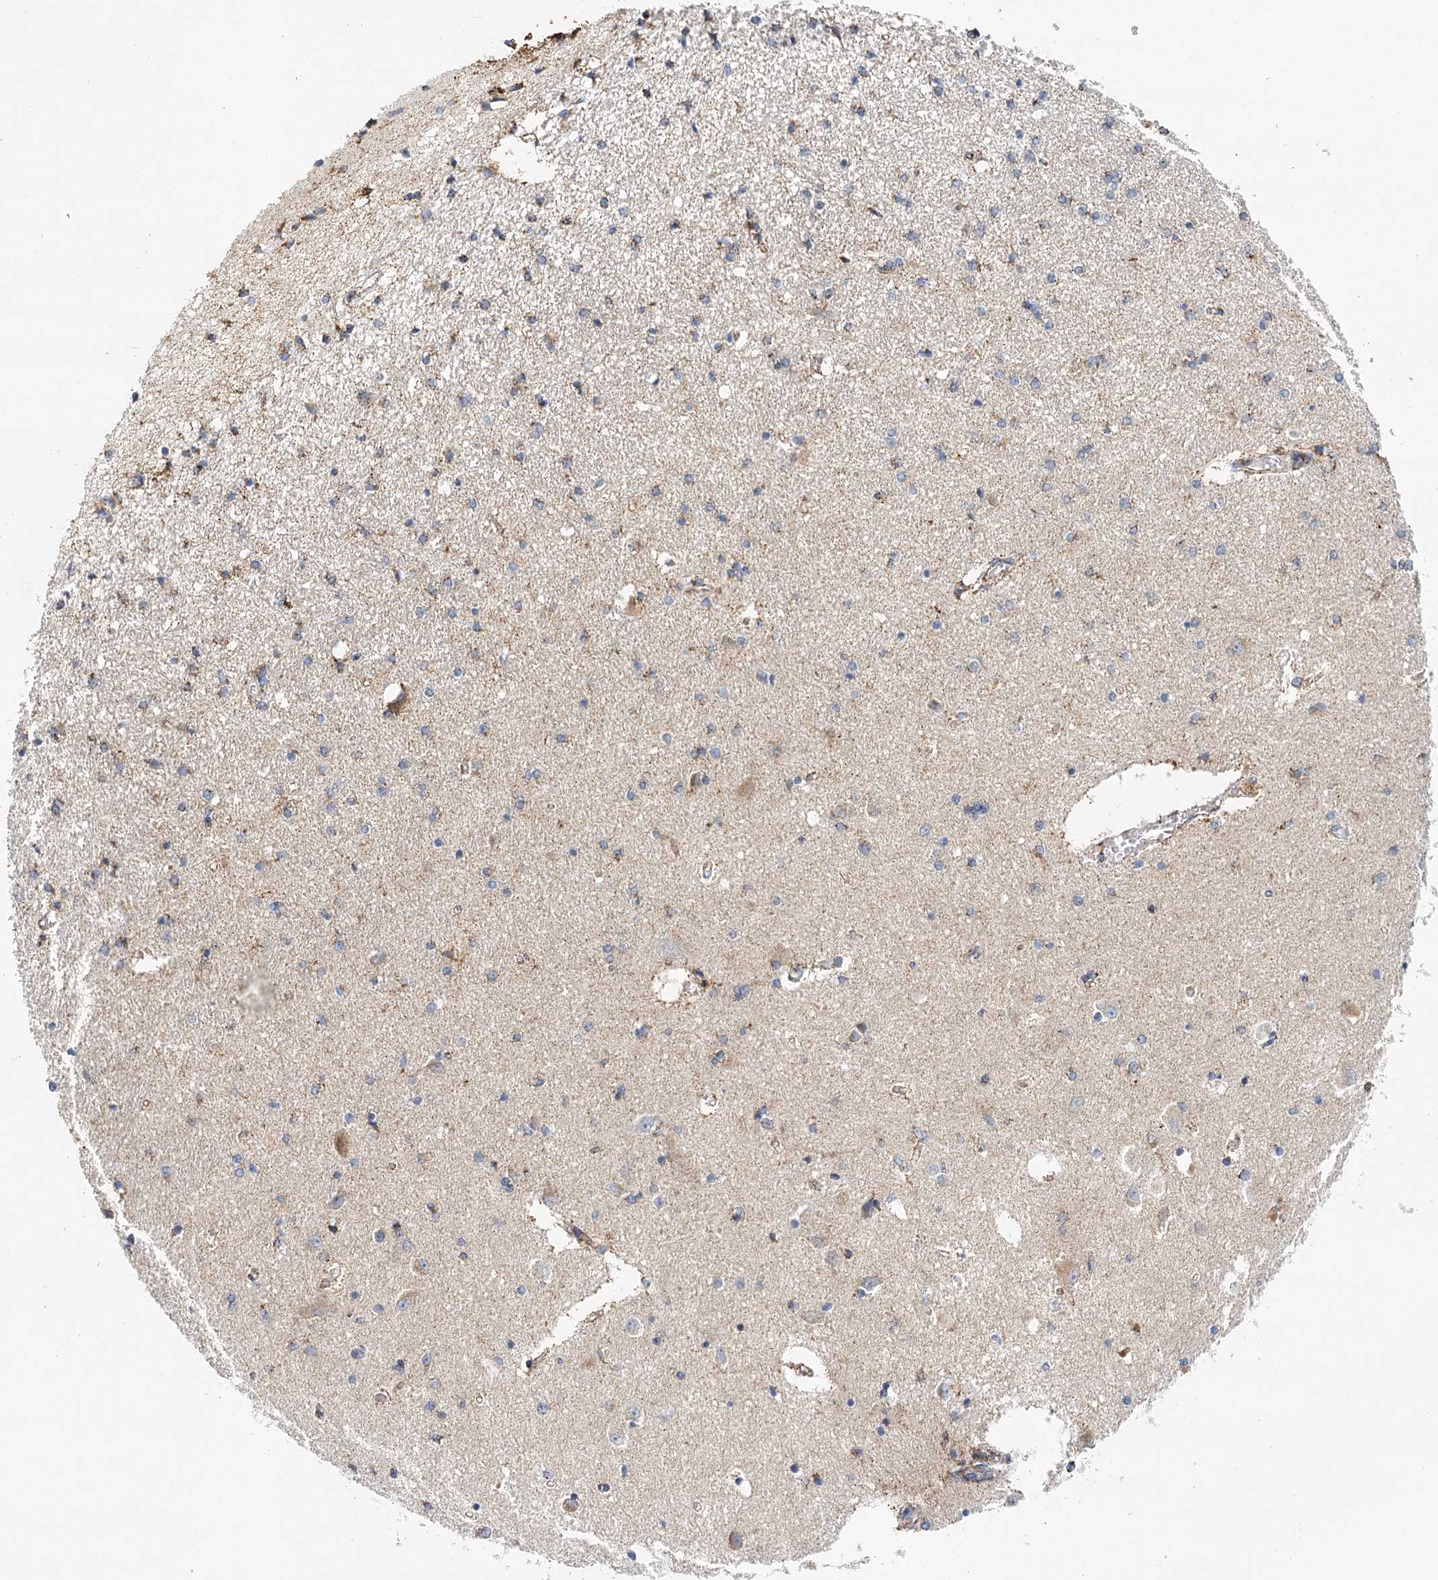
{"staining": {"intensity": "moderate", "quantity": "<25%", "location": "cytoplasmic/membranous"}, "tissue": "hippocampus", "cell_type": "Glial cells", "image_type": "normal", "snomed": [{"axis": "morphology", "description": "Normal tissue, NOS"}, {"axis": "topography", "description": "Hippocampus"}], "caption": "Protein staining shows moderate cytoplasmic/membranous positivity in about <25% of glial cells in benign hippocampus. (DAB (3,3'-diaminobenzidine) IHC with brightfield microscopy, high magnification).", "gene": "LSS", "patient": {"sex": "female", "age": 54}}